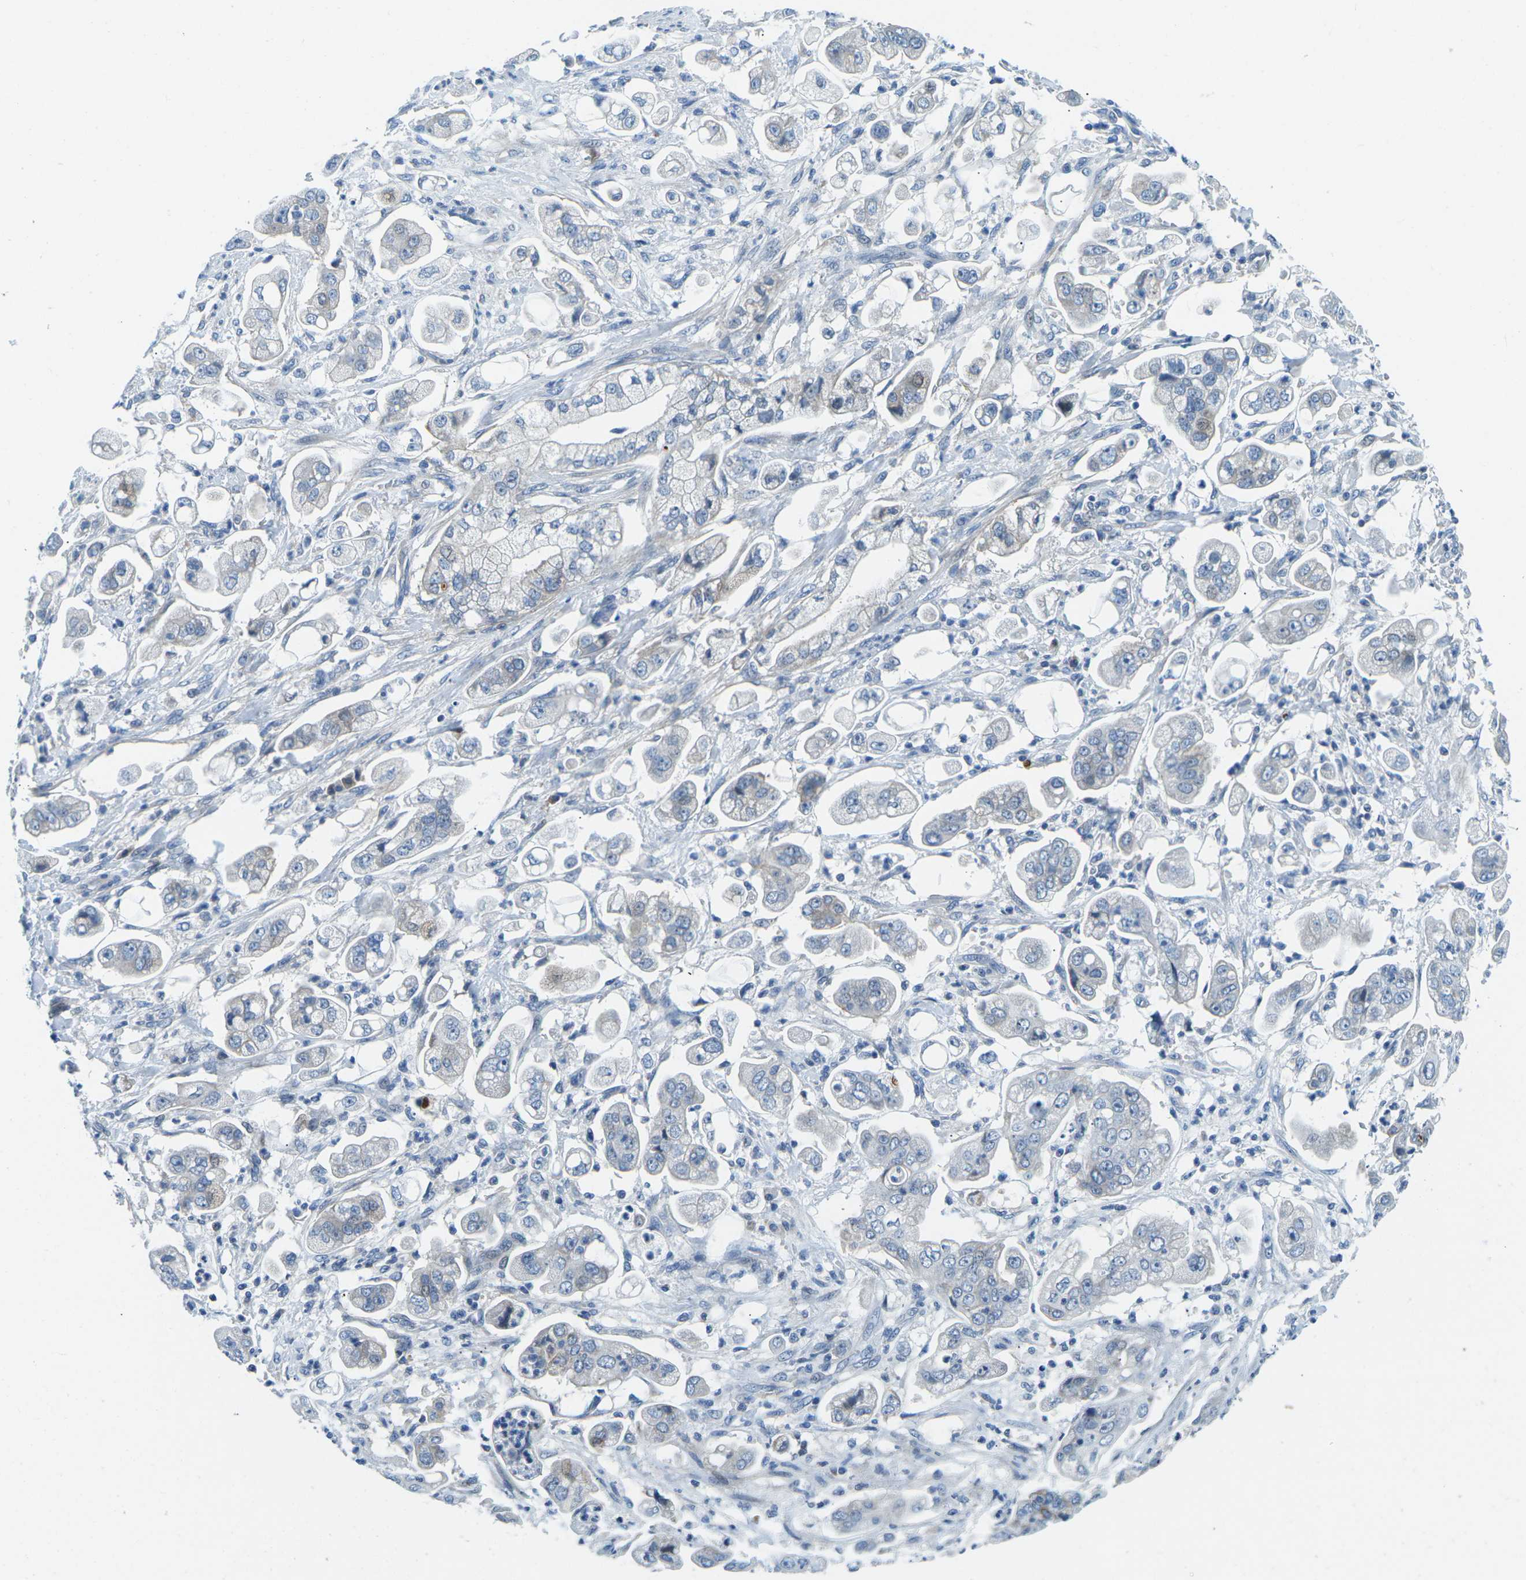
{"staining": {"intensity": "negative", "quantity": "none", "location": "none"}, "tissue": "stomach cancer", "cell_type": "Tumor cells", "image_type": "cancer", "snomed": [{"axis": "morphology", "description": "Adenocarcinoma, NOS"}, {"axis": "topography", "description": "Stomach"}], "caption": "Immunohistochemical staining of stomach cancer (adenocarcinoma) demonstrates no significant staining in tumor cells.", "gene": "CFB", "patient": {"sex": "male", "age": 62}}